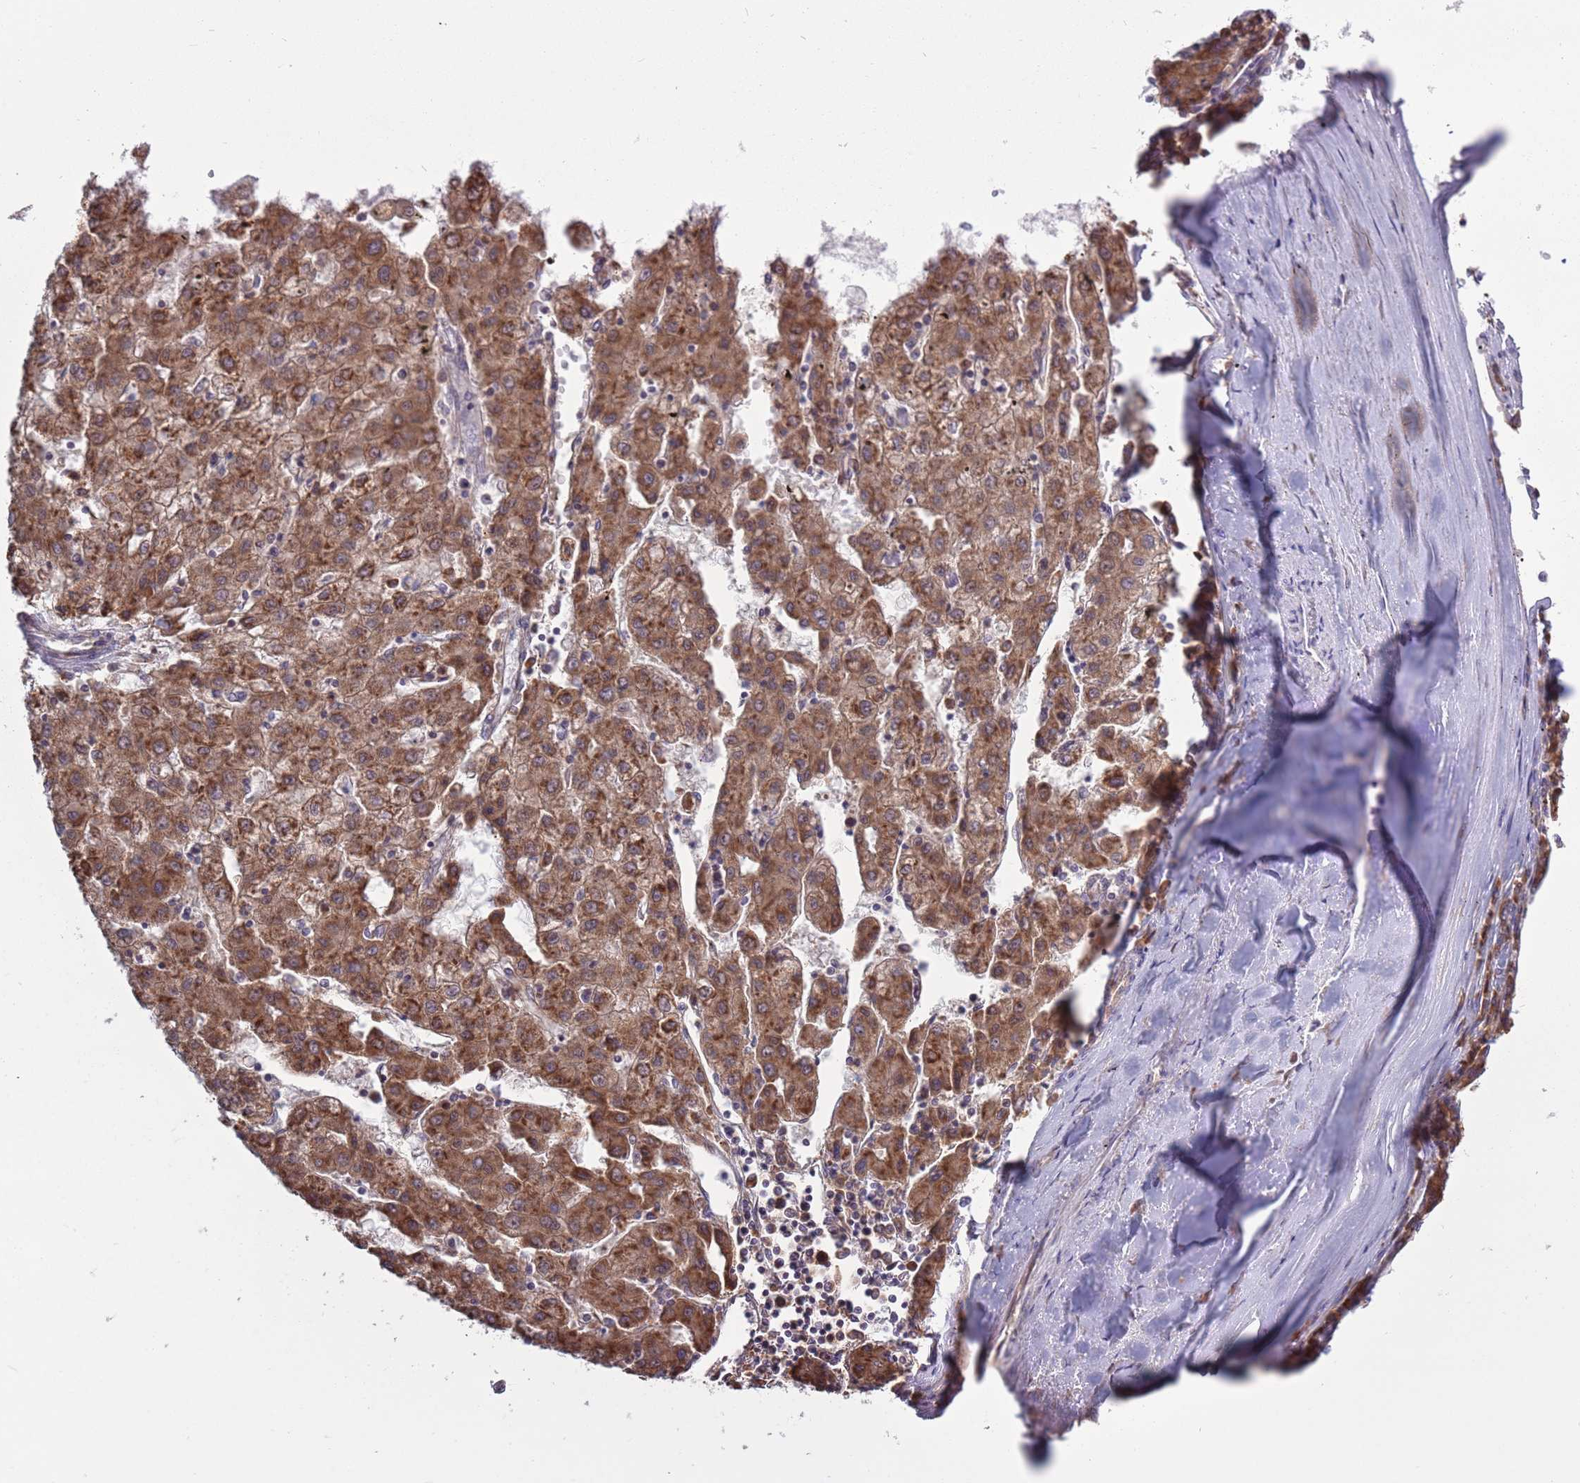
{"staining": {"intensity": "strong", "quantity": ">75%", "location": "cytoplasmic/membranous"}, "tissue": "liver cancer", "cell_type": "Tumor cells", "image_type": "cancer", "snomed": [{"axis": "morphology", "description": "Carcinoma, Hepatocellular, NOS"}, {"axis": "topography", "description": "Liver"}], "caption": "Protein expression analysis of human hepatocellular carcinoma (liver) reveals strong cytoplasmic/membranous staining in about >75% of tumor cells. The protein of interest is stained brown, and the nuclei are stained in blue (DAB (3,3'-diaminobenzidine) IHC with brightfield microscopy, high magnification).", "gene": "RPL17-C18orf32", "patient": {"sex": "male", "age": 72}}